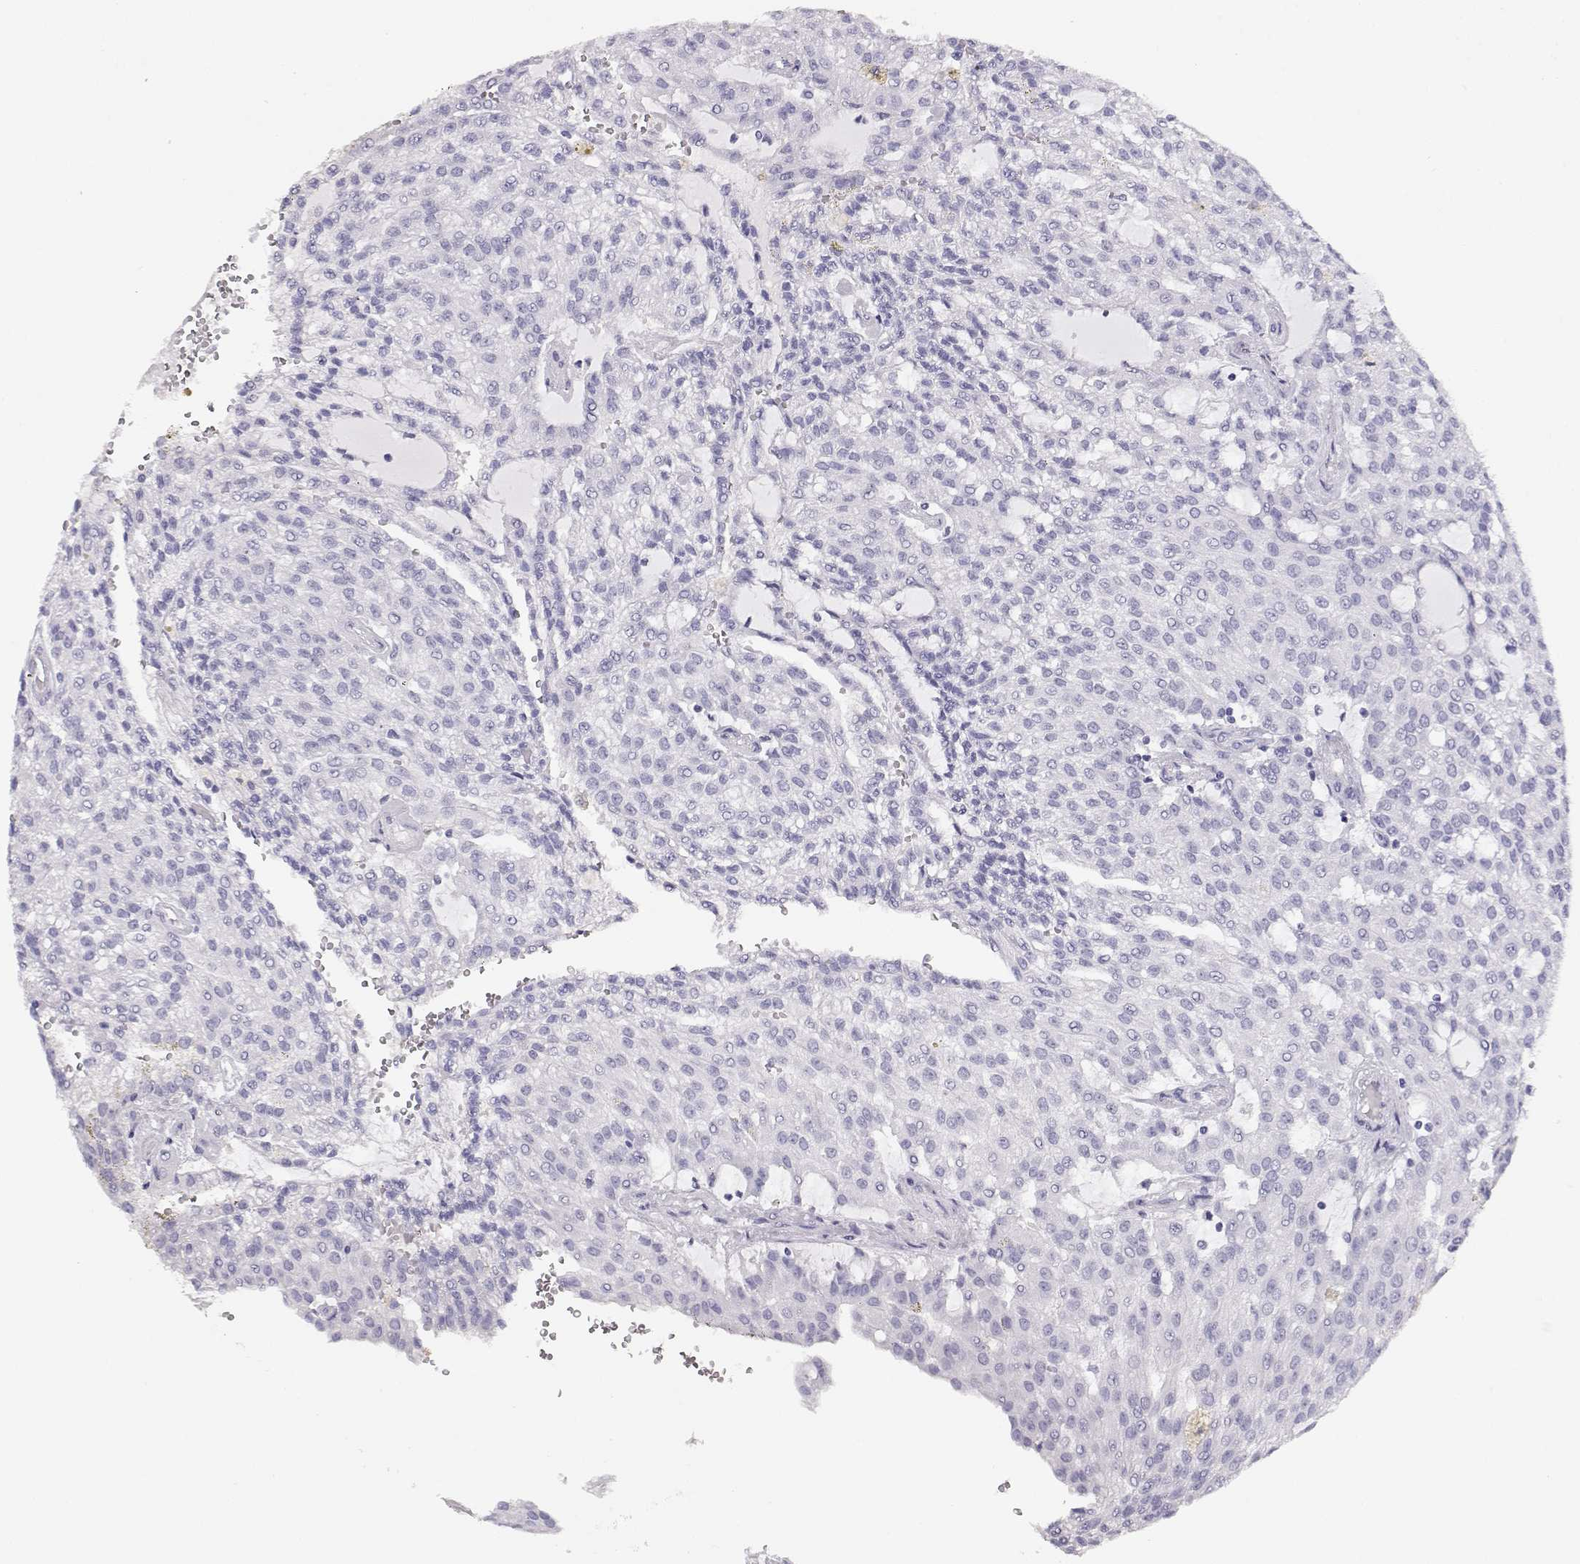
{"staining": {"intensity": "negative", "quantity": "none", "location": "none"}, "tissue": "renal cancer", "cell_type": "Tumor cells", "image_type": "cancer", "snomed": [{"axis": "morphology", "description": "Adenocarcinoma, NOS"}, {"axis": "topography", "description": "Kidney"}], "caption": "Tumor cells show no significant staining in renal cancer. (Immunohistochemistry, brightfield microscopy, high magnification).", "gene": "MAGEC1", "patient": {"sex": "male", "age": 63}}